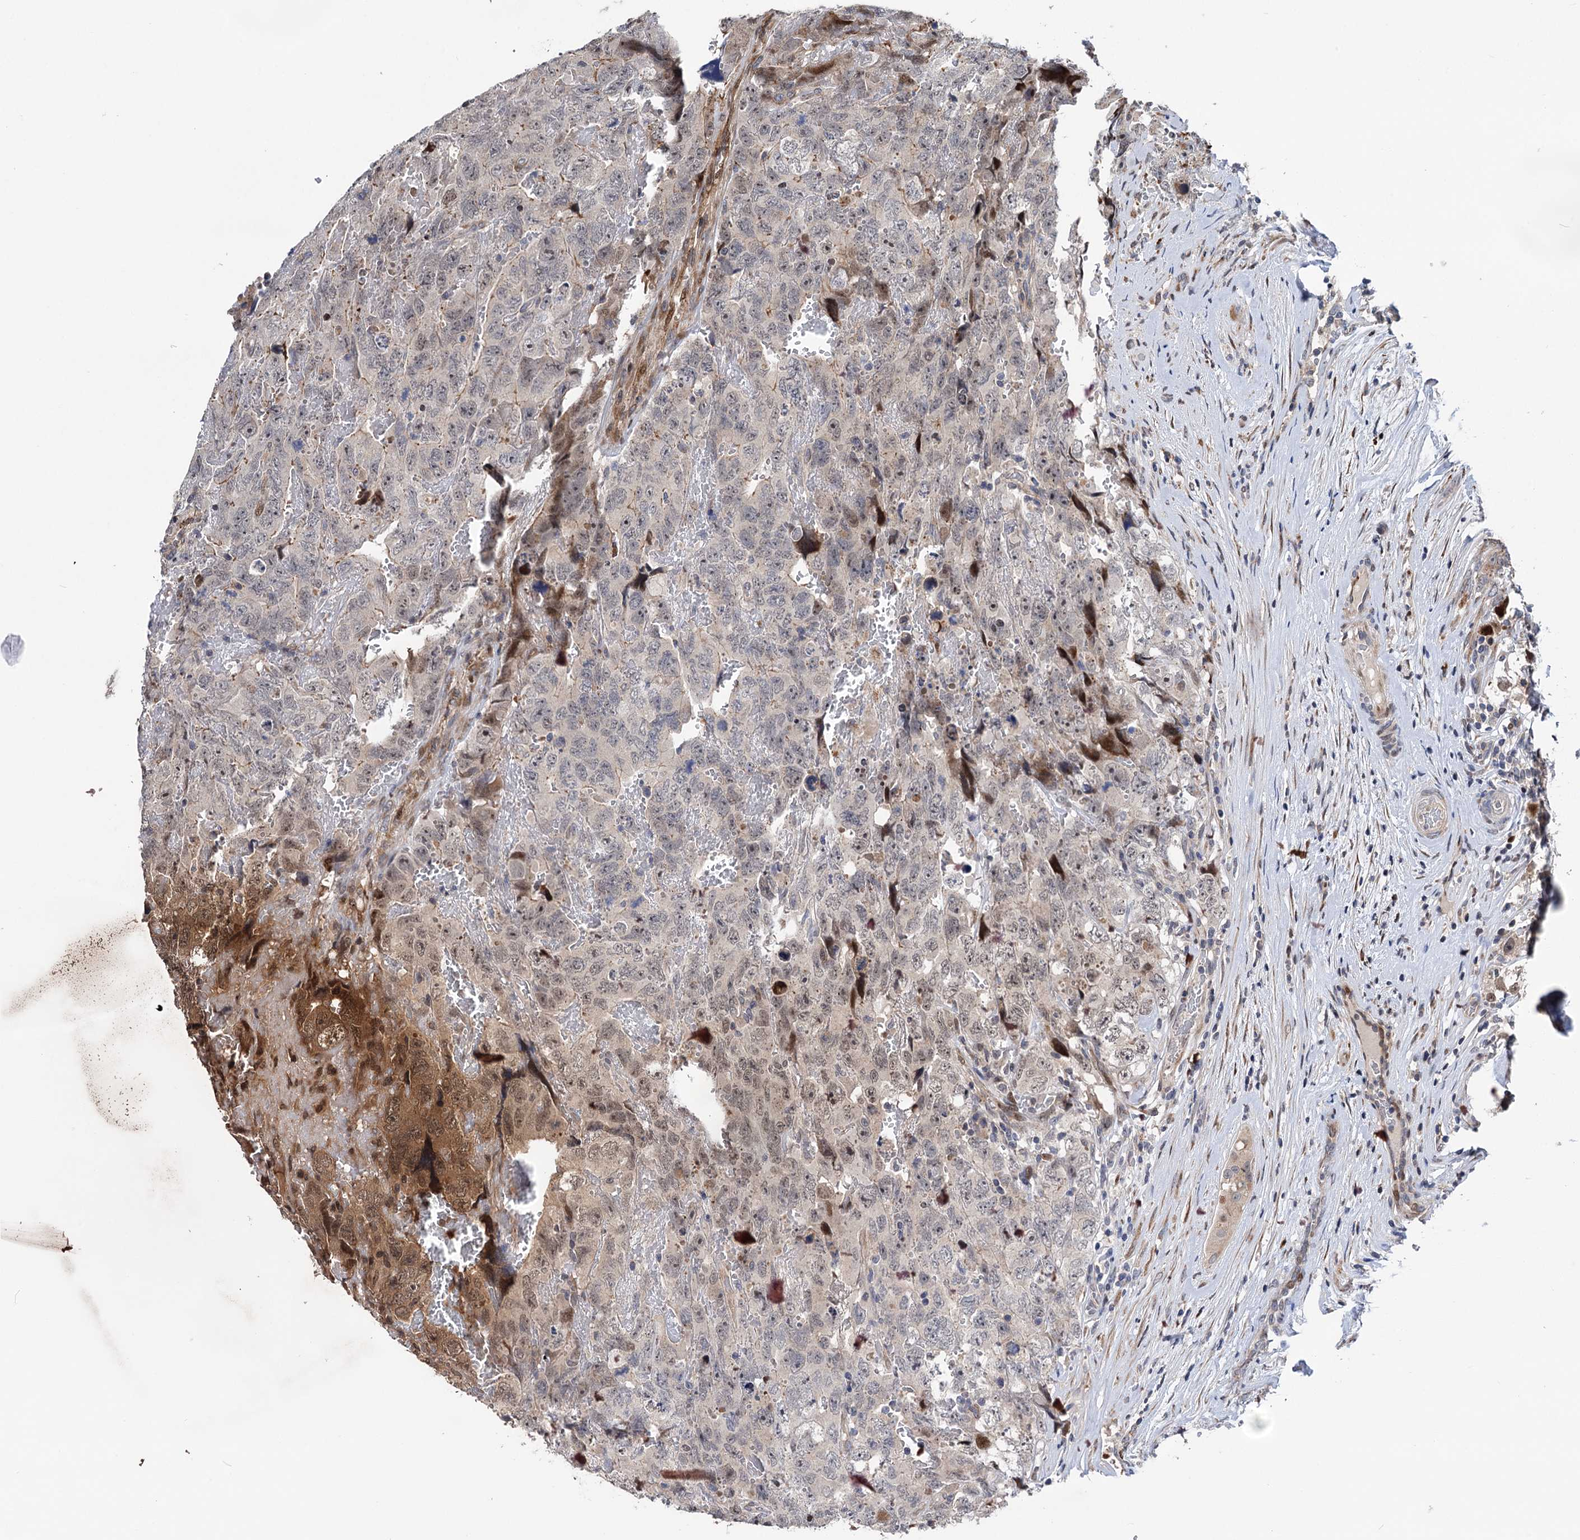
{"staining": {"intensity": "moderate", "quantity": "<25%", "location": "cytoplasmic/membranous,nuclear"}, "tissue": "testis cancer", "cell_type": "Tumor cells", "image_type": "cancer", "snomed": [{"axis": "morphology", "description": "Carcinoma, Embryonal, NOS"}, {"axis": "topography", "description": "Testis"}], "caption": "Immunohistochemical staining of human testis cancer reveals low levels of moderate cytoplasmic/membranous and nuclear protein staining in approximately <25% of tumor cells.", "gene": "UBR1", "patient": {"sex": "male", "age": 45}}